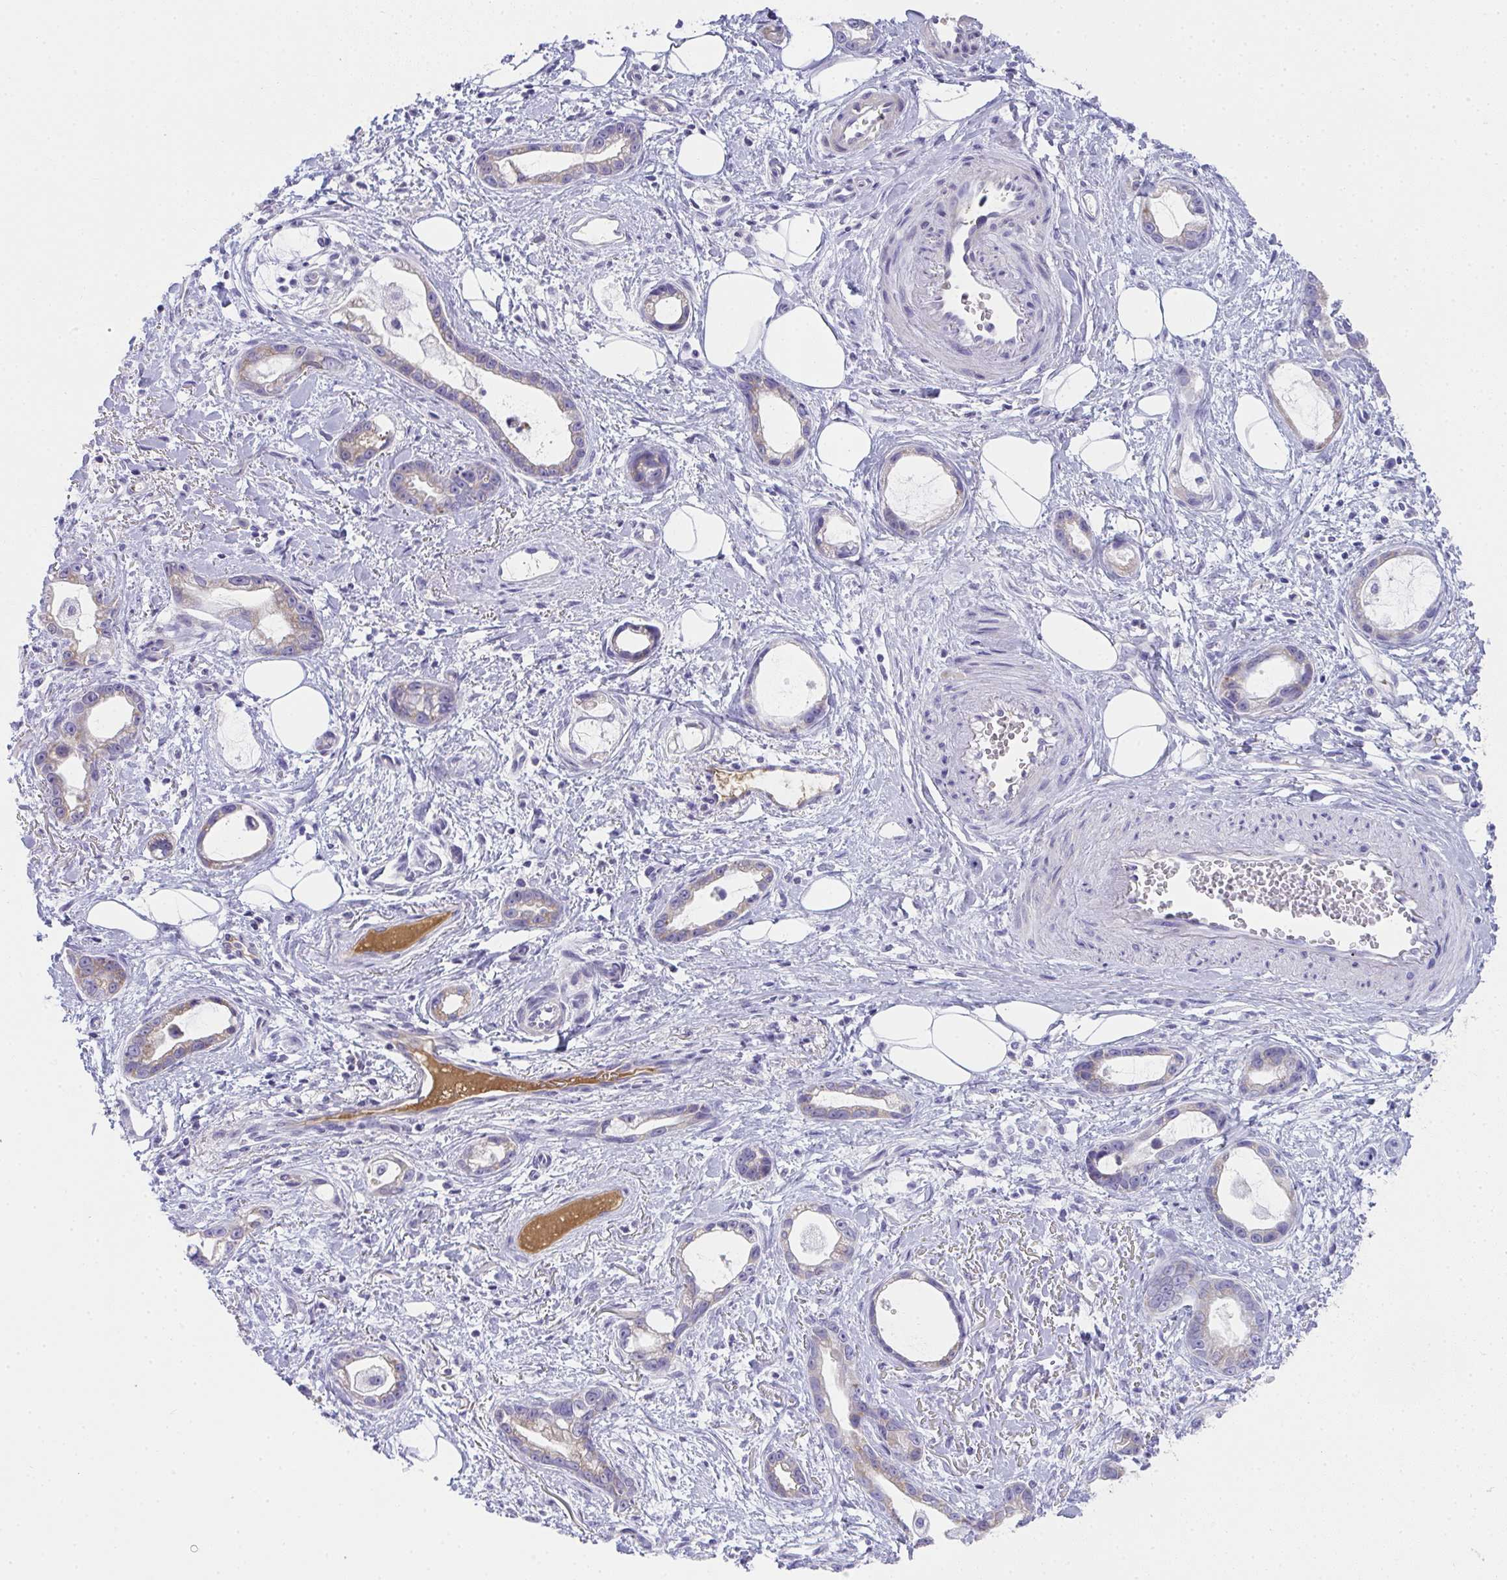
{"staining": {"intensity": "weak", "quantity": "25%-75%", "location": "cytoplasmic/membranous"}, "tissue": "stomach cancer", "cell_type": "Tumor cells", "image_type": "cancer", "snomed": [{"axis": "morphology", "description": "Adenocarcinoma, NOS"}, {"axis": "topography", "description": "Stomach"}], "caption": "Stomach adenocarcinoma stained with a protein marker demonstrates weak staining in tumor cells.", "gene": "ZSWIM3", "patient": {"sex": "male", "age": 55}}